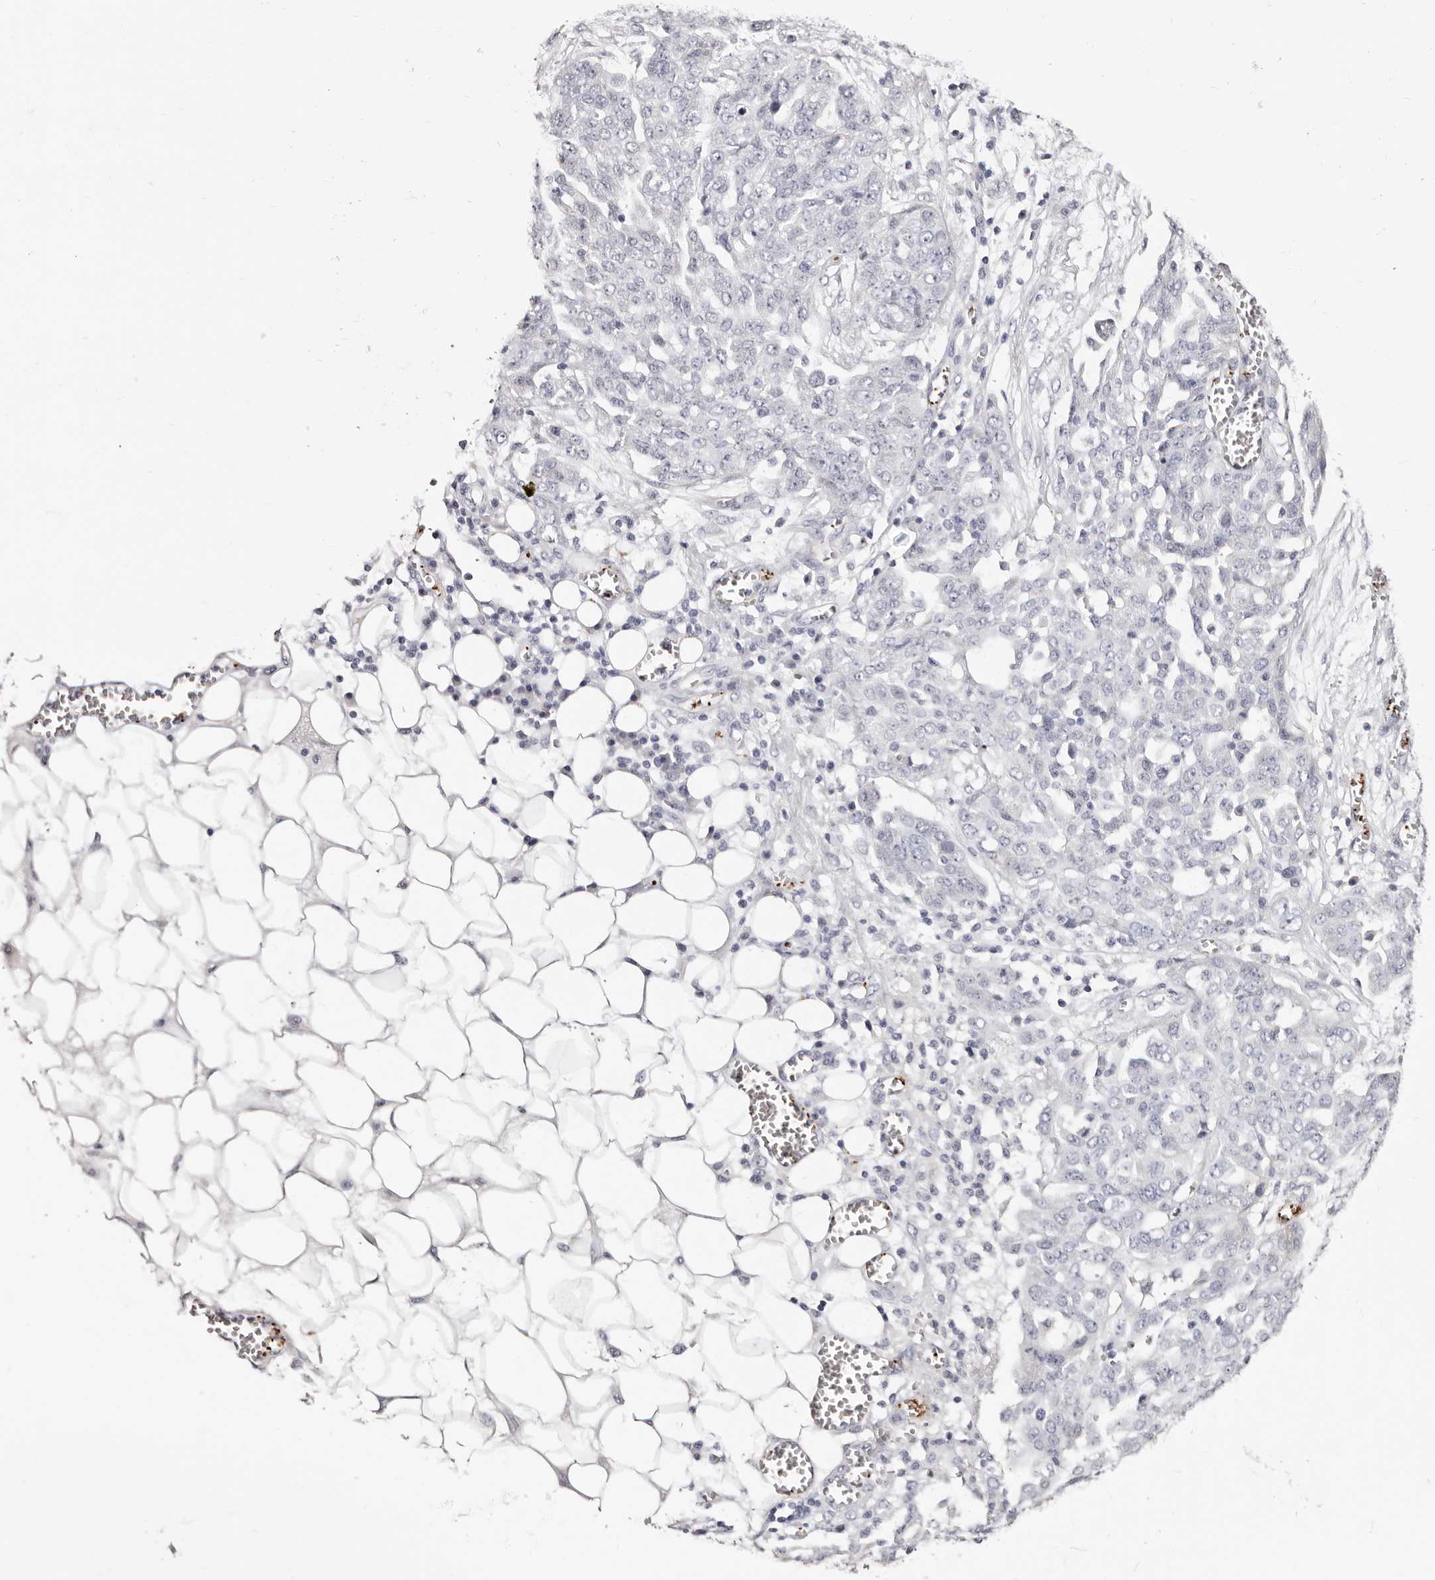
{"staining": {"intensity": "negative", "quantity": "none", "location": "none"}, "tissue": "ovarian cancer", "cell_type": "Tumor cells", "image_type": "cancer", "snomed": [{"axis": "morphology", "description": "Cystadenocarcinoma, serous, NOS"}, {"axis": "topography", "description": "Soft tissue"}, {"axis": "topography", "description": "Ovary"}], "caption": "This photomicrograph is of serous cystadenocarcinoma (ovarian) stained with immunohistochemistry (IHC) to label a protein in brown with the nuclei are counter-stained blue. There is no staining in tumor cells.", "gene": "PF4", "patient": {"sex": "female", "age": 57}}